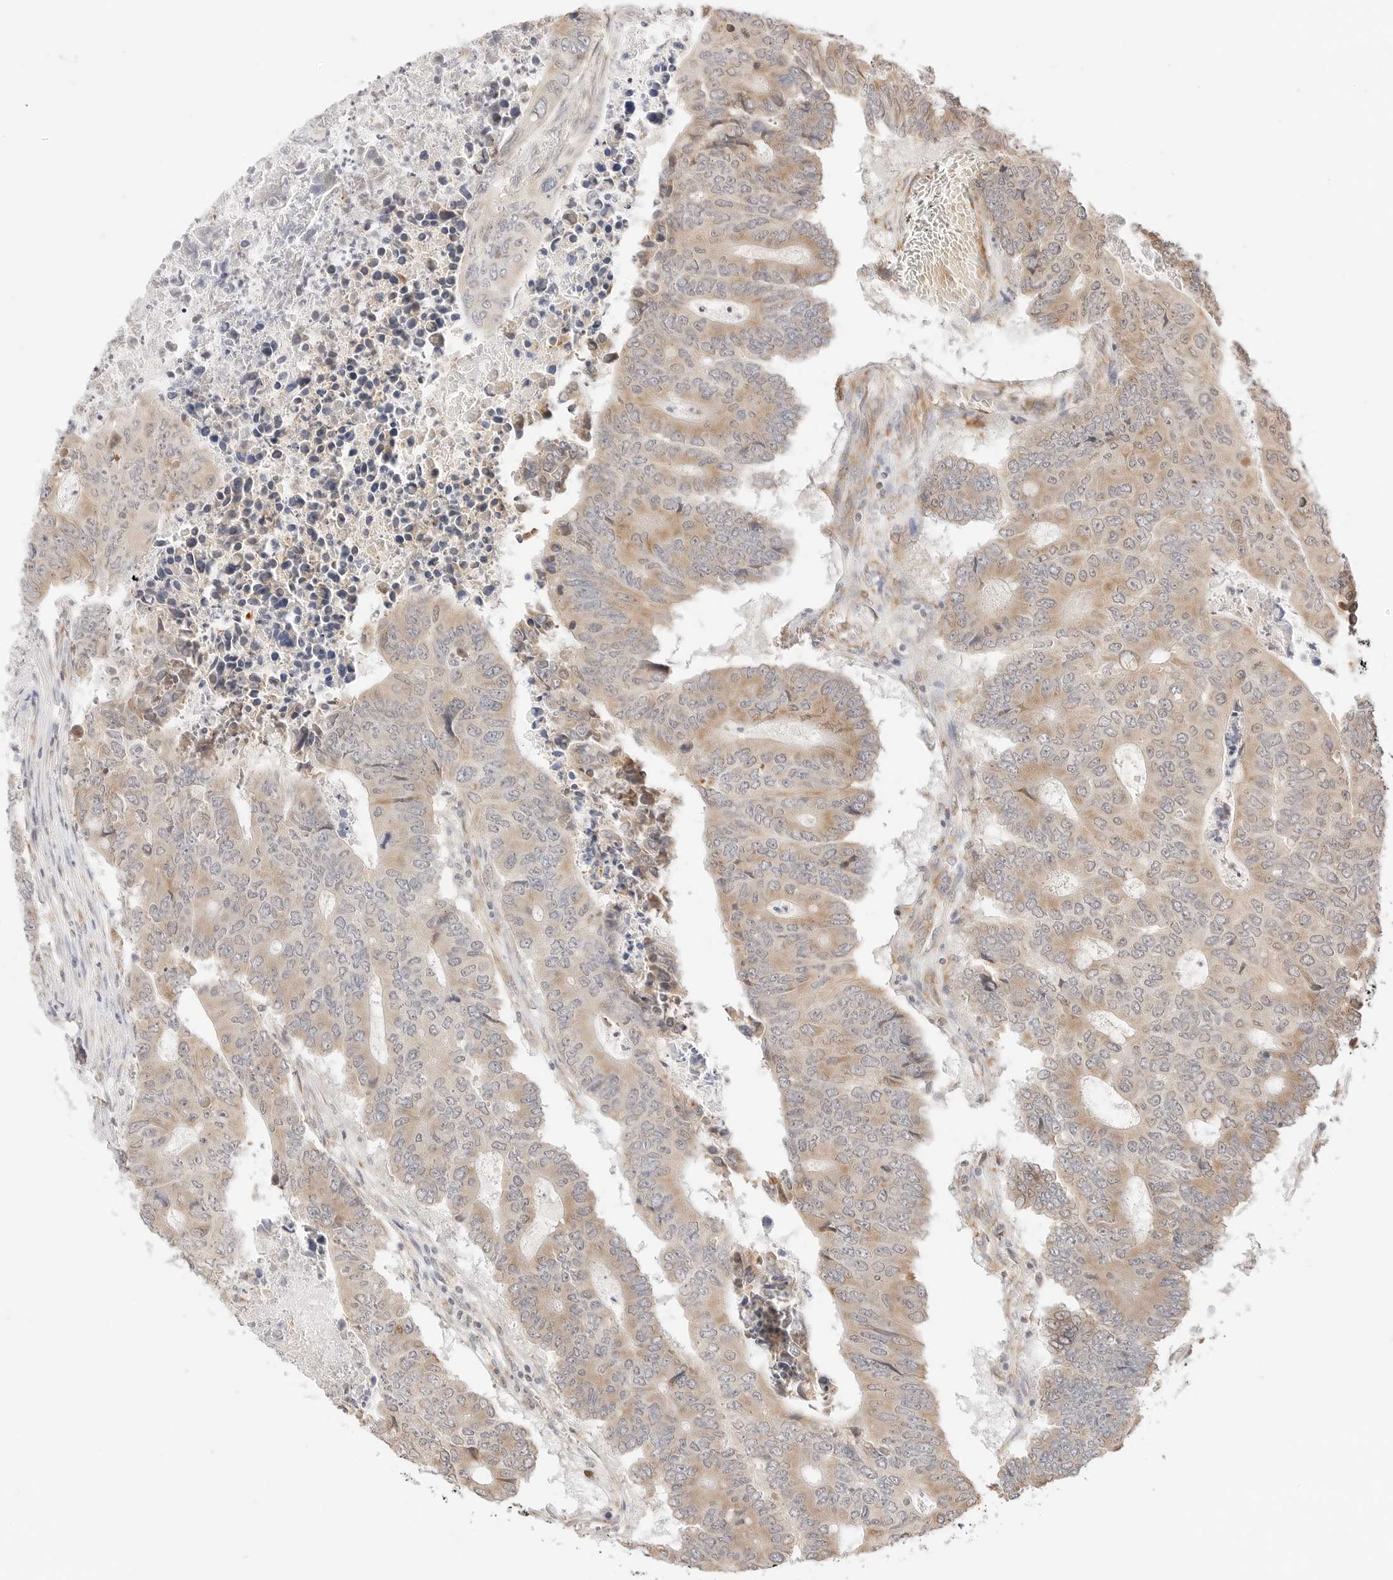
{"staining": {"intensity": "weak", "quantity": ">75%", "location": "cytoplasmic/membranous"}, "tissue": "colorectal cancer", "cell_type": "Tumor cells", "image_type": "cancer", "snomed": [{"axis": "morphology", "description": "Adenocarcinoma, NOS"}, {"axis": "topography", "description": "Colon"}], "caption": "Immunohistochemistry photomicrograph of neoplastic tissue: human colorectal adenocarcinoma stained using IHC shows low levels of weak protein expression localized specifically in the cytoplasmic/membranous of tumor cells, appearing as a cytoplasmic/membranous brown color.", "gene": "ERO1B", "patient": {"sex": "male", "age": 87}}